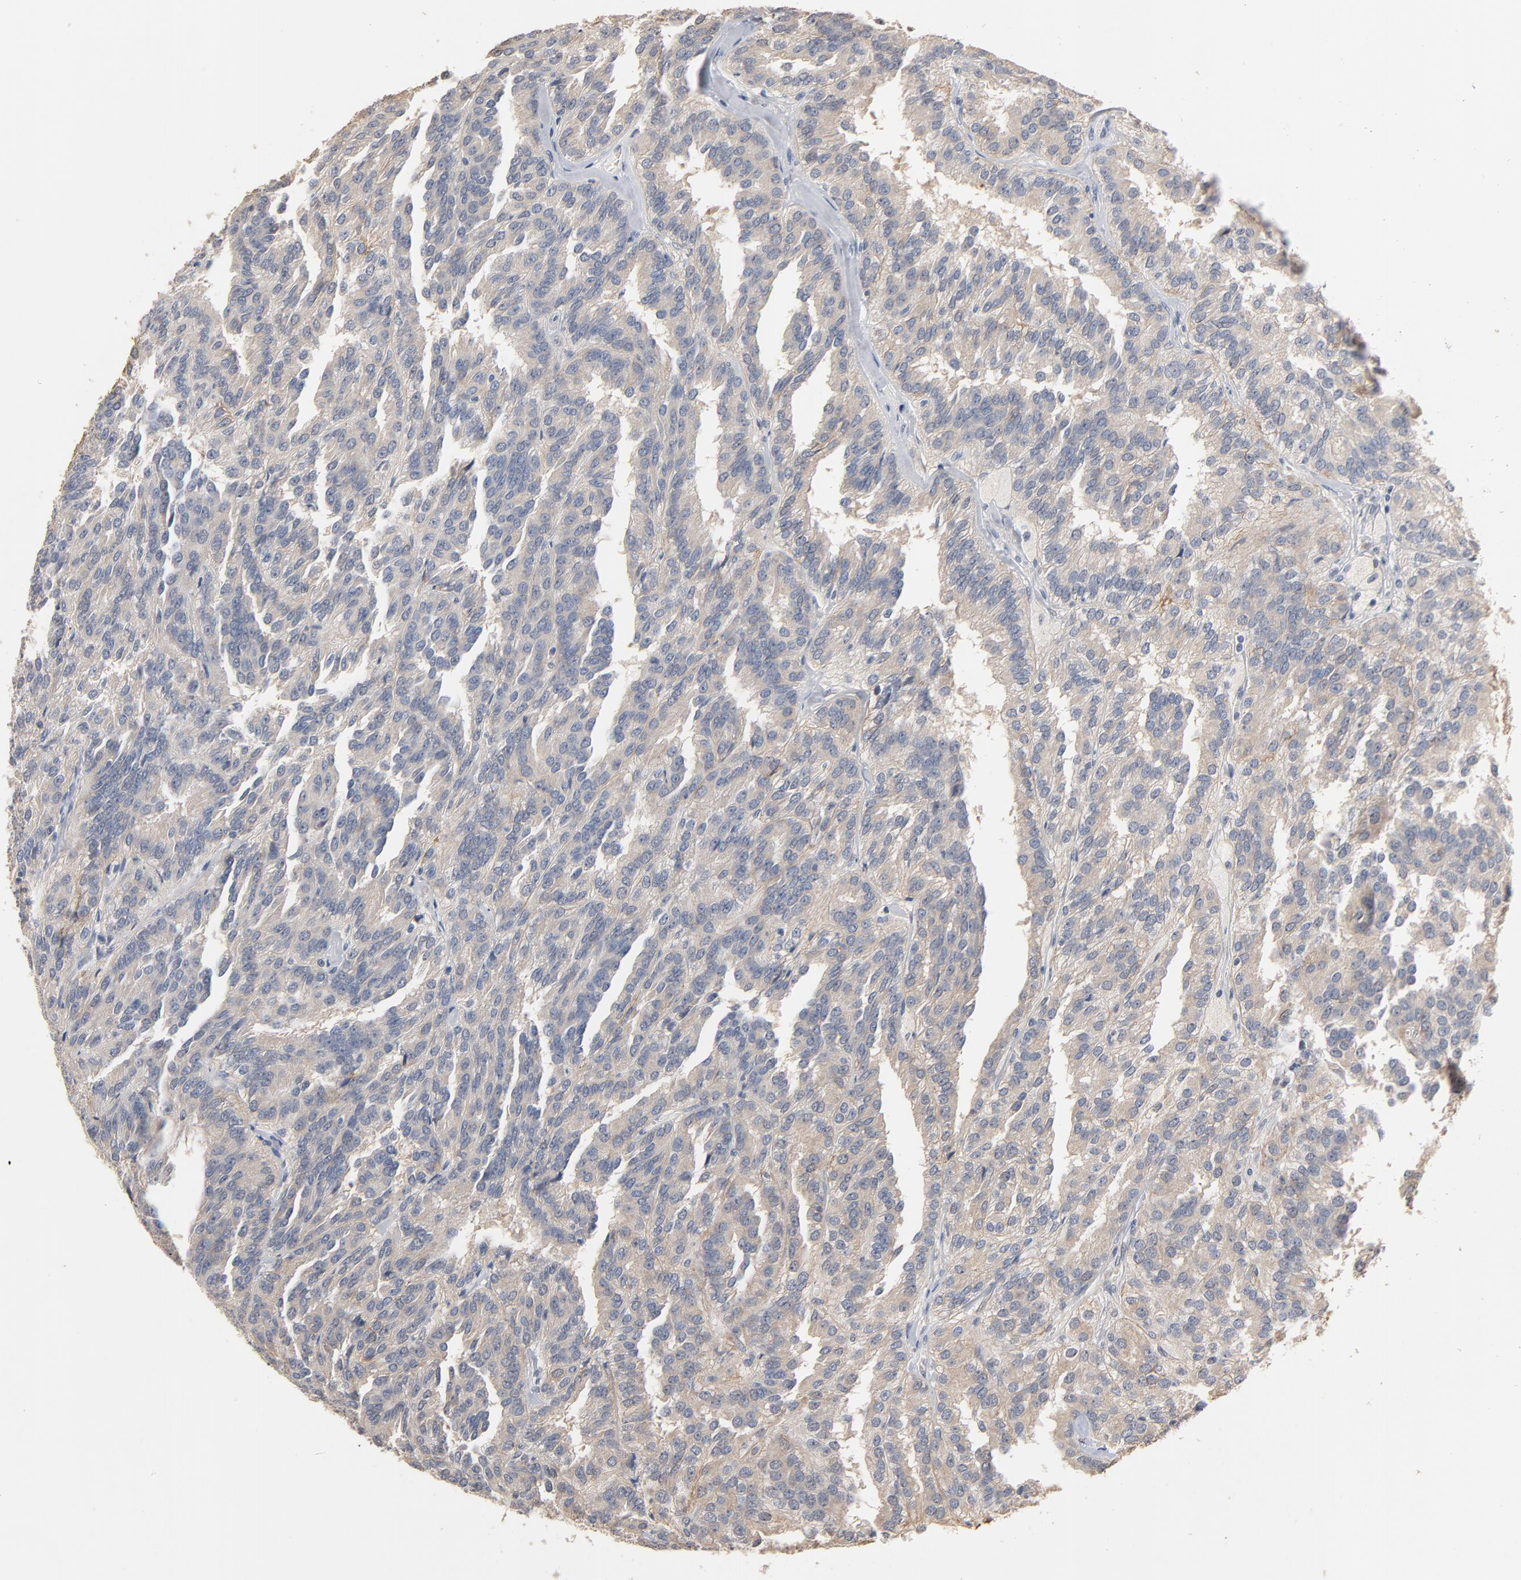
{"staining": {"intensity": "weak", "quantity": "25%-75%", "location": "cytoplasmic/membranous"}, "tissue": "renal cancer", "cell_type": "Tumor cells", "image_type": "cancer", "snomed": [{"axis": "morphology", "description": "Adenocarcinoma, NOS"}, {"axis": "topography", "description": "Kidney"}], "caption": "Tumor cells reveal low levels of weak cytoplasmic/membranous positivity in about 25%-75% of cells in adenocarcinoma (renal). (DAB (3,3'-diaminobenzidine) = brown stain, brightfield microscopy at high magnification).", "gene": "EPCAM", "patient": {"sex": "male", "age": 46}}